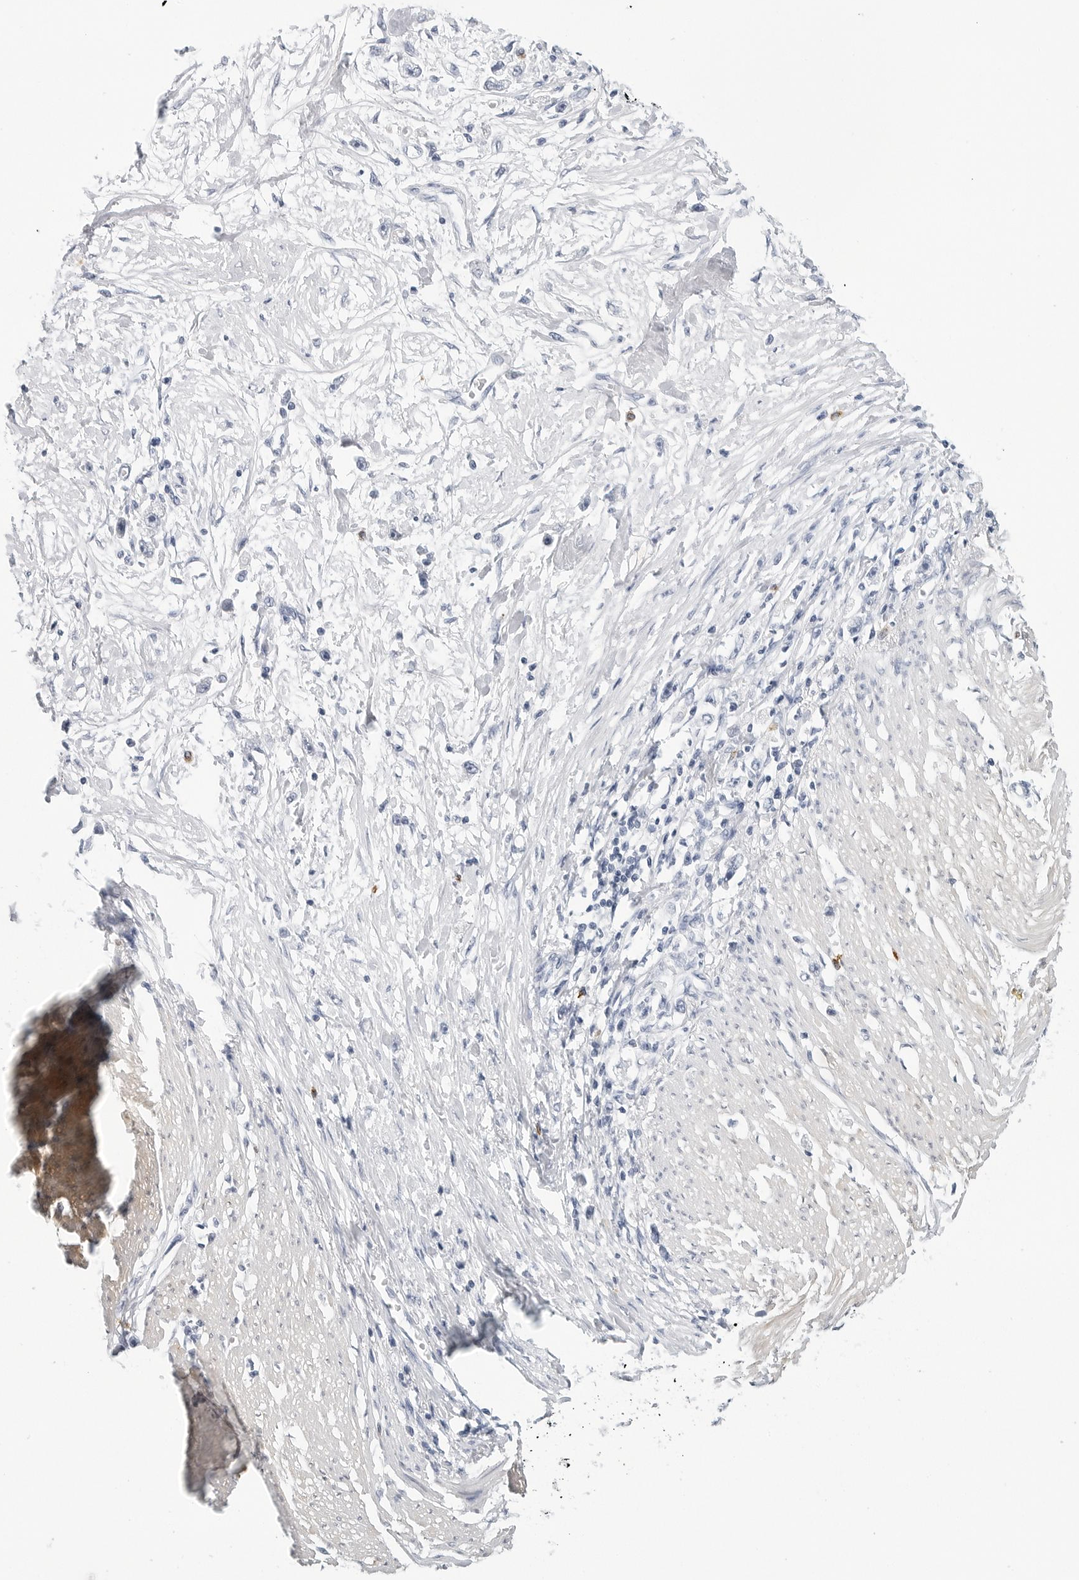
{"staining": {"intensity": "negative", "quantity": "none", "location": "none"}, "tissue": "stomach cancer", "cell_type": "Tumor cells", "image_type": "cancer", "snomed": [{"axis": "morphology", "description": "Adenocarcinoma, NOS"}, {"axis": "topography", "description": "Stomach"}], "caption": "High magnification brightfield microscopy of stomach cancer (adenocarcinoma) stained with DAB (brown) and counterstained with hematoxylin (blue): tumor cells show no significant expression. (DAB (3,3'-diaminobenzidine) IHC visualized using brightfield microscopy, high magnification).", "gene": "HSPB7", "patient": {"sex": "female", "age": 59}}